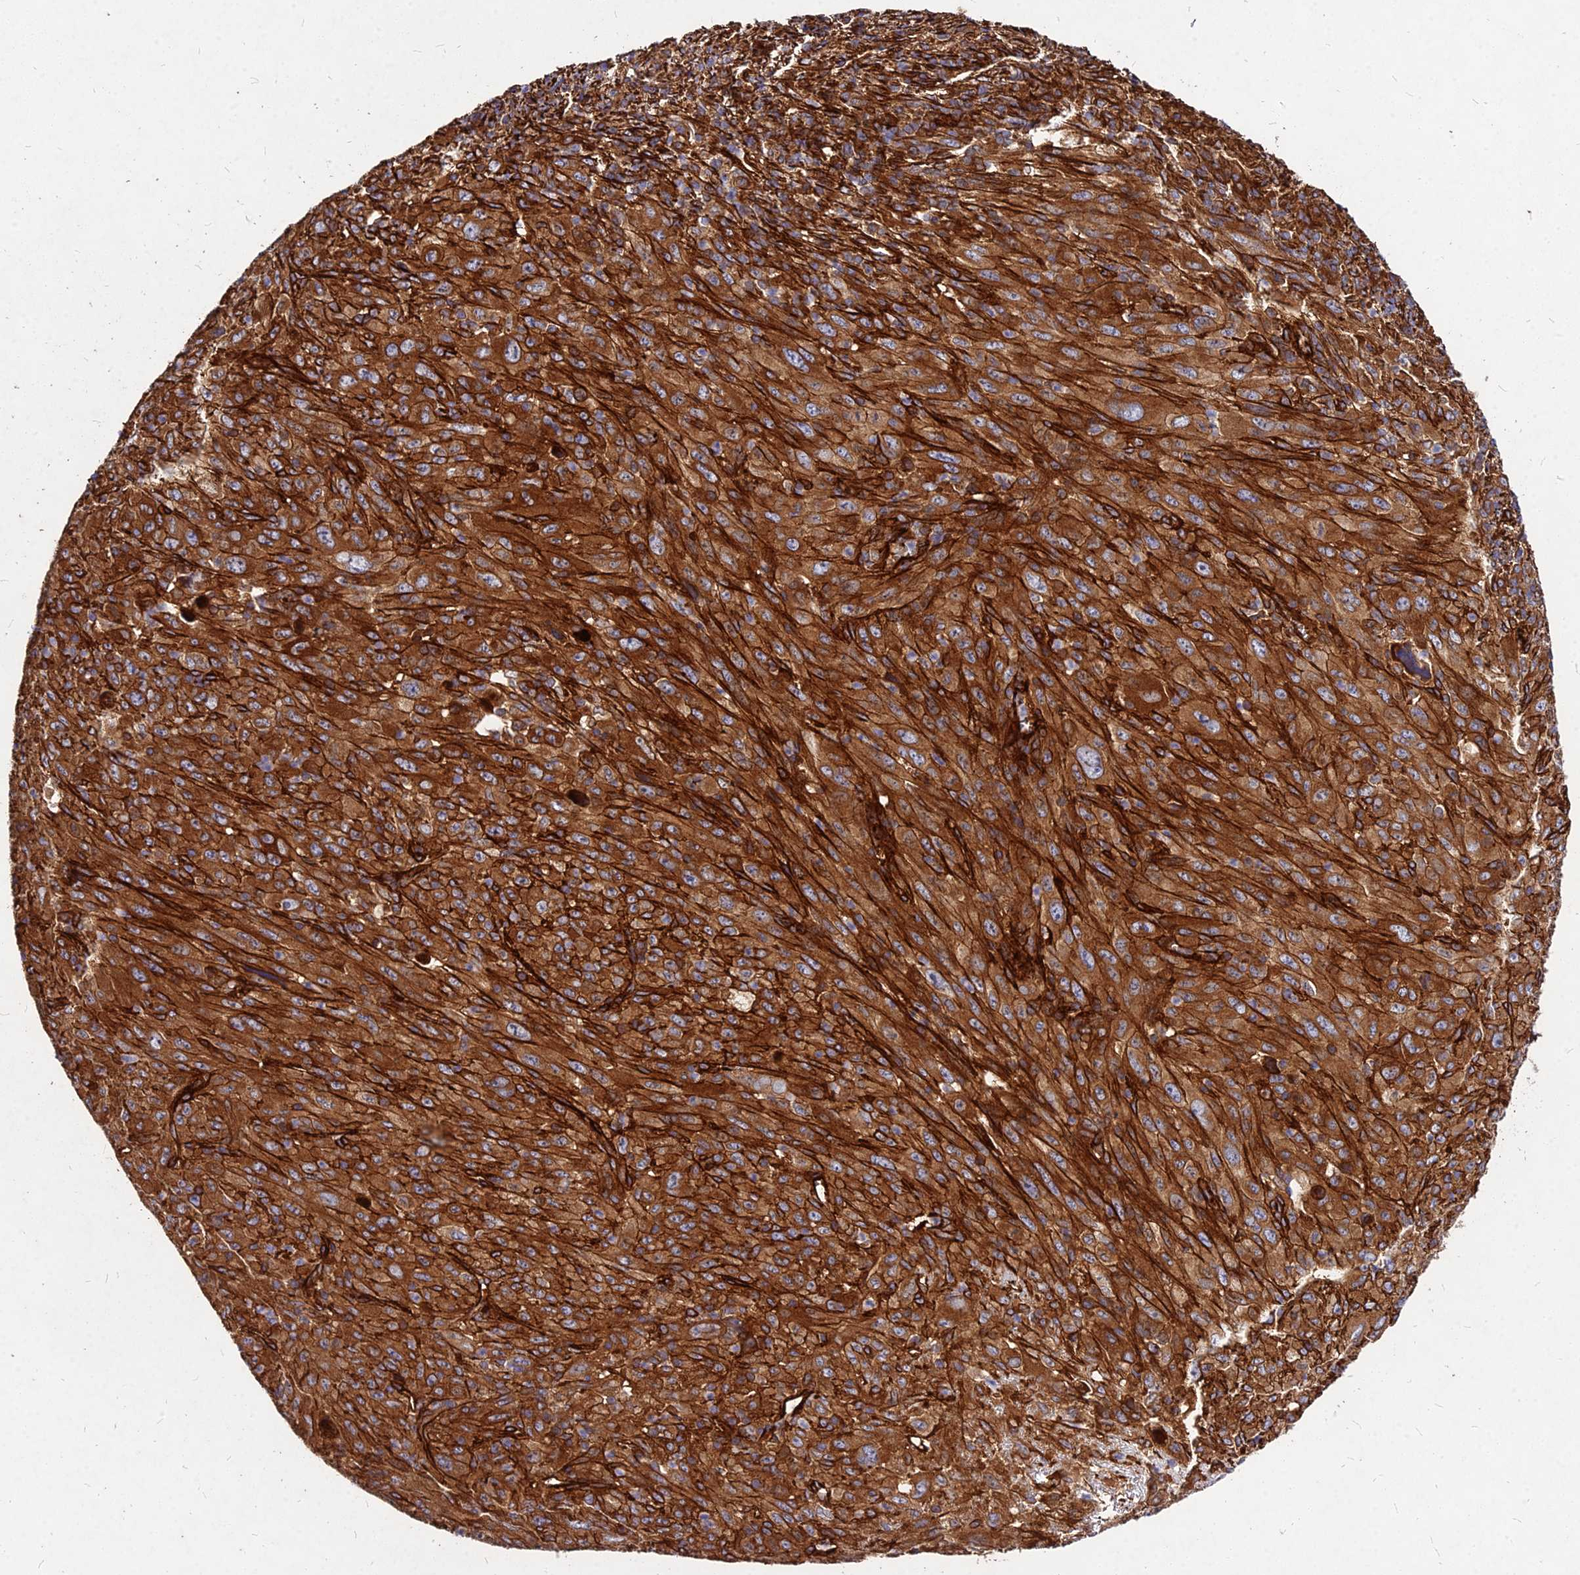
{"staining": {"intensity": "strong", "quantity": ">75%", "location": "cytoplasmic/membranous"}, "tissue": "melanoma", "cell_type": "Tumor cells", "image_type": "cancer", "snomed": [{"axis": "morphology", "description": "Malignant melanoma, Metastatic site"}, {"axis": "topography", "description": "Skin"}], "caption": "Malignant melanoma (metastatic site) stained with DAB immunohistochemistry (IHC) shows high levels of strong cytoplasmic/membranous positivity in approximately >75% of tumor cells.", "gene": "EFCC1", "patient": {"sex": "female", "age": 56}}